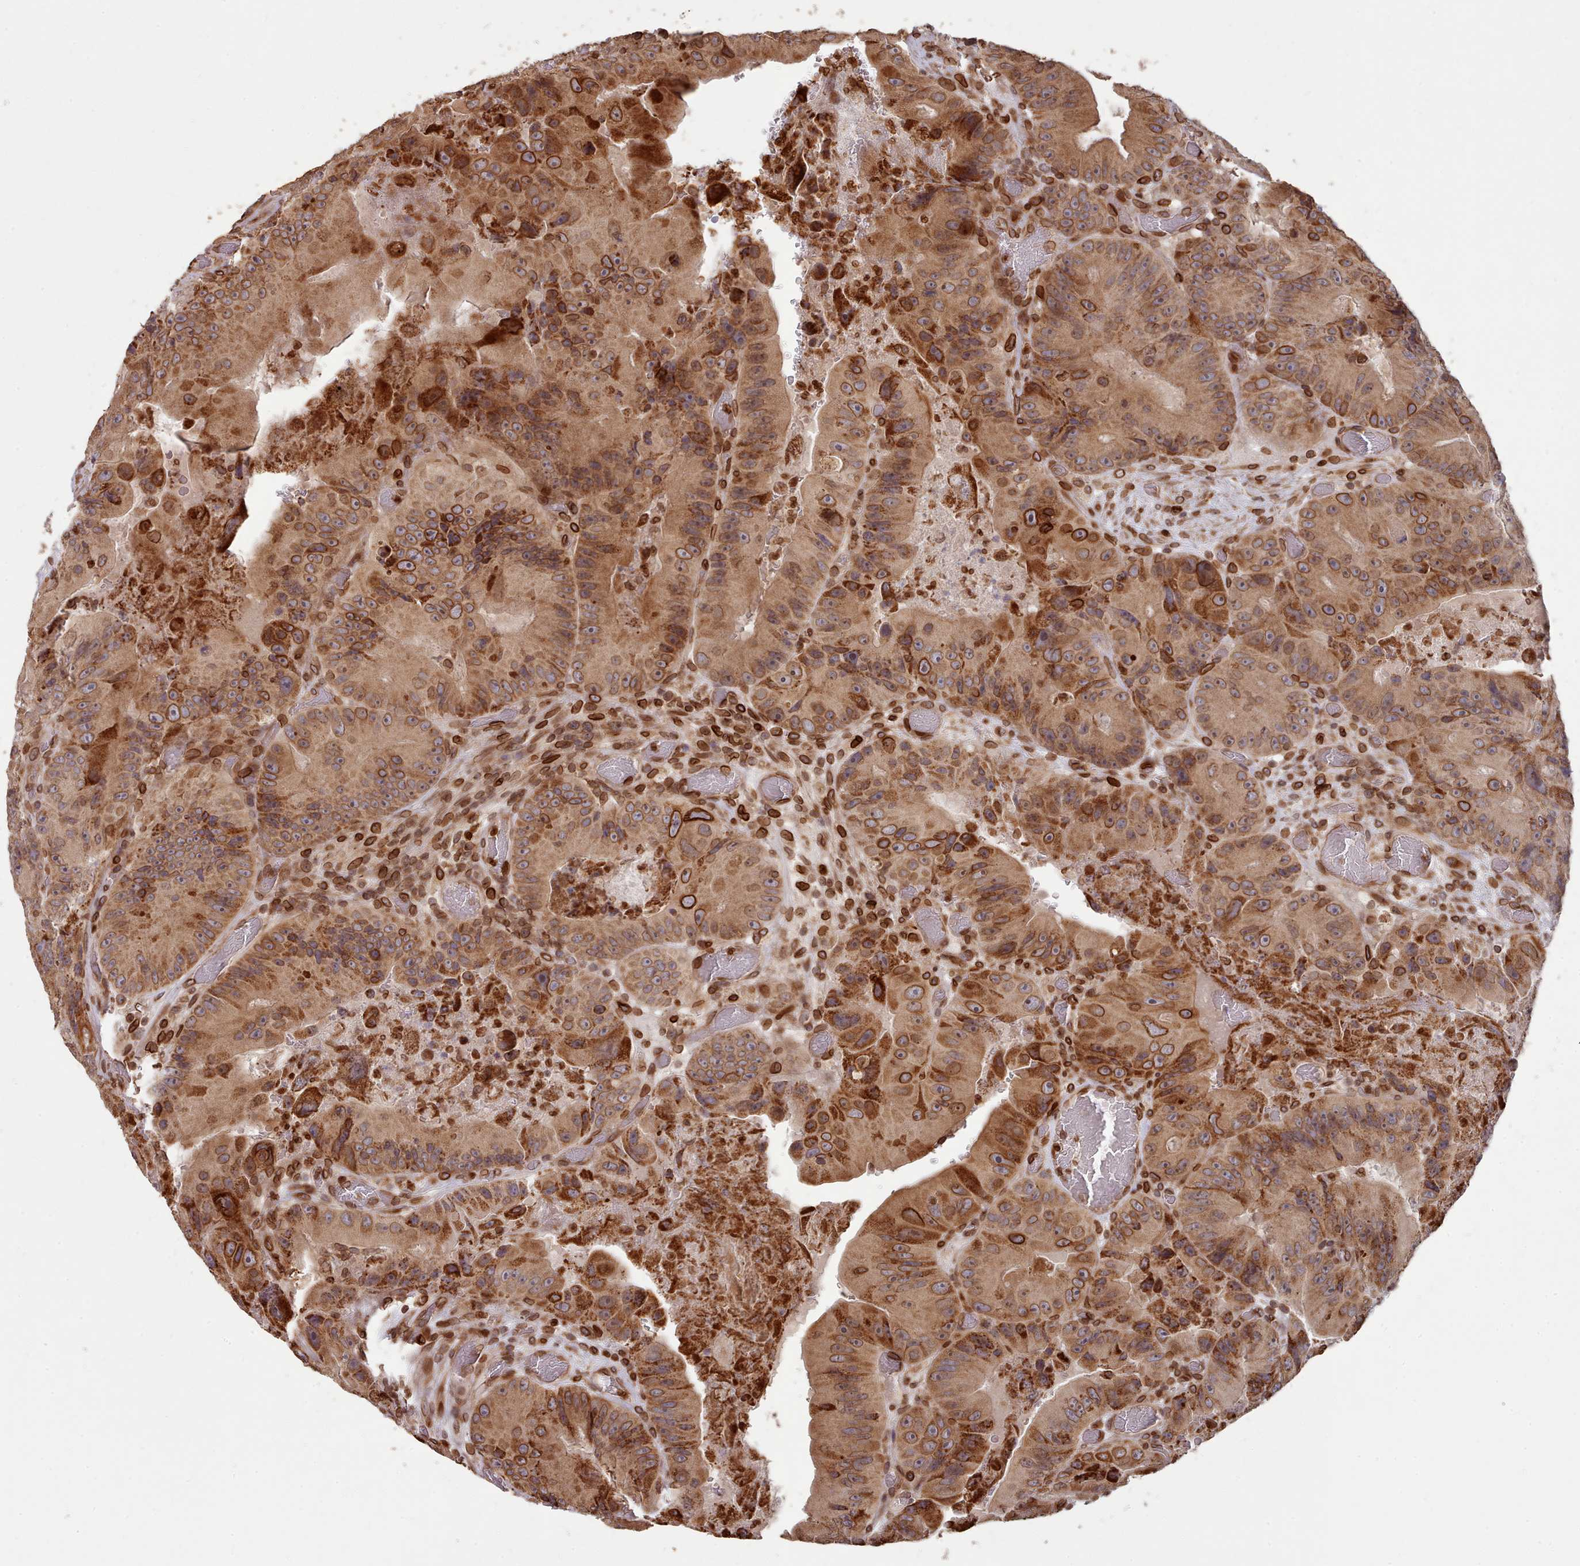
{"staining": {"intensity": "moderate", "quantity": ">75%", "location": "cytoplasmic/membranous,nuclear"}, "tissue": "colorectal cancer", "cell_type": "Tumor cells", "image_type": "cancer", "snomed": [{"axis": "morphology", "description": "Adenocarcinoma, NOS"}, {"axis": "topography", "description": "Colon"}], "caption": "Approximately >75% of tumor cells in adenocarcinoma (colorectal) demonstrate moderate cytoplasmic/membranous and nuclear protein expression as visualized by brown immunohistochemical staining.", "gene": "TOR1AIP1", "patient": {"sex": "female", "age": 86}}